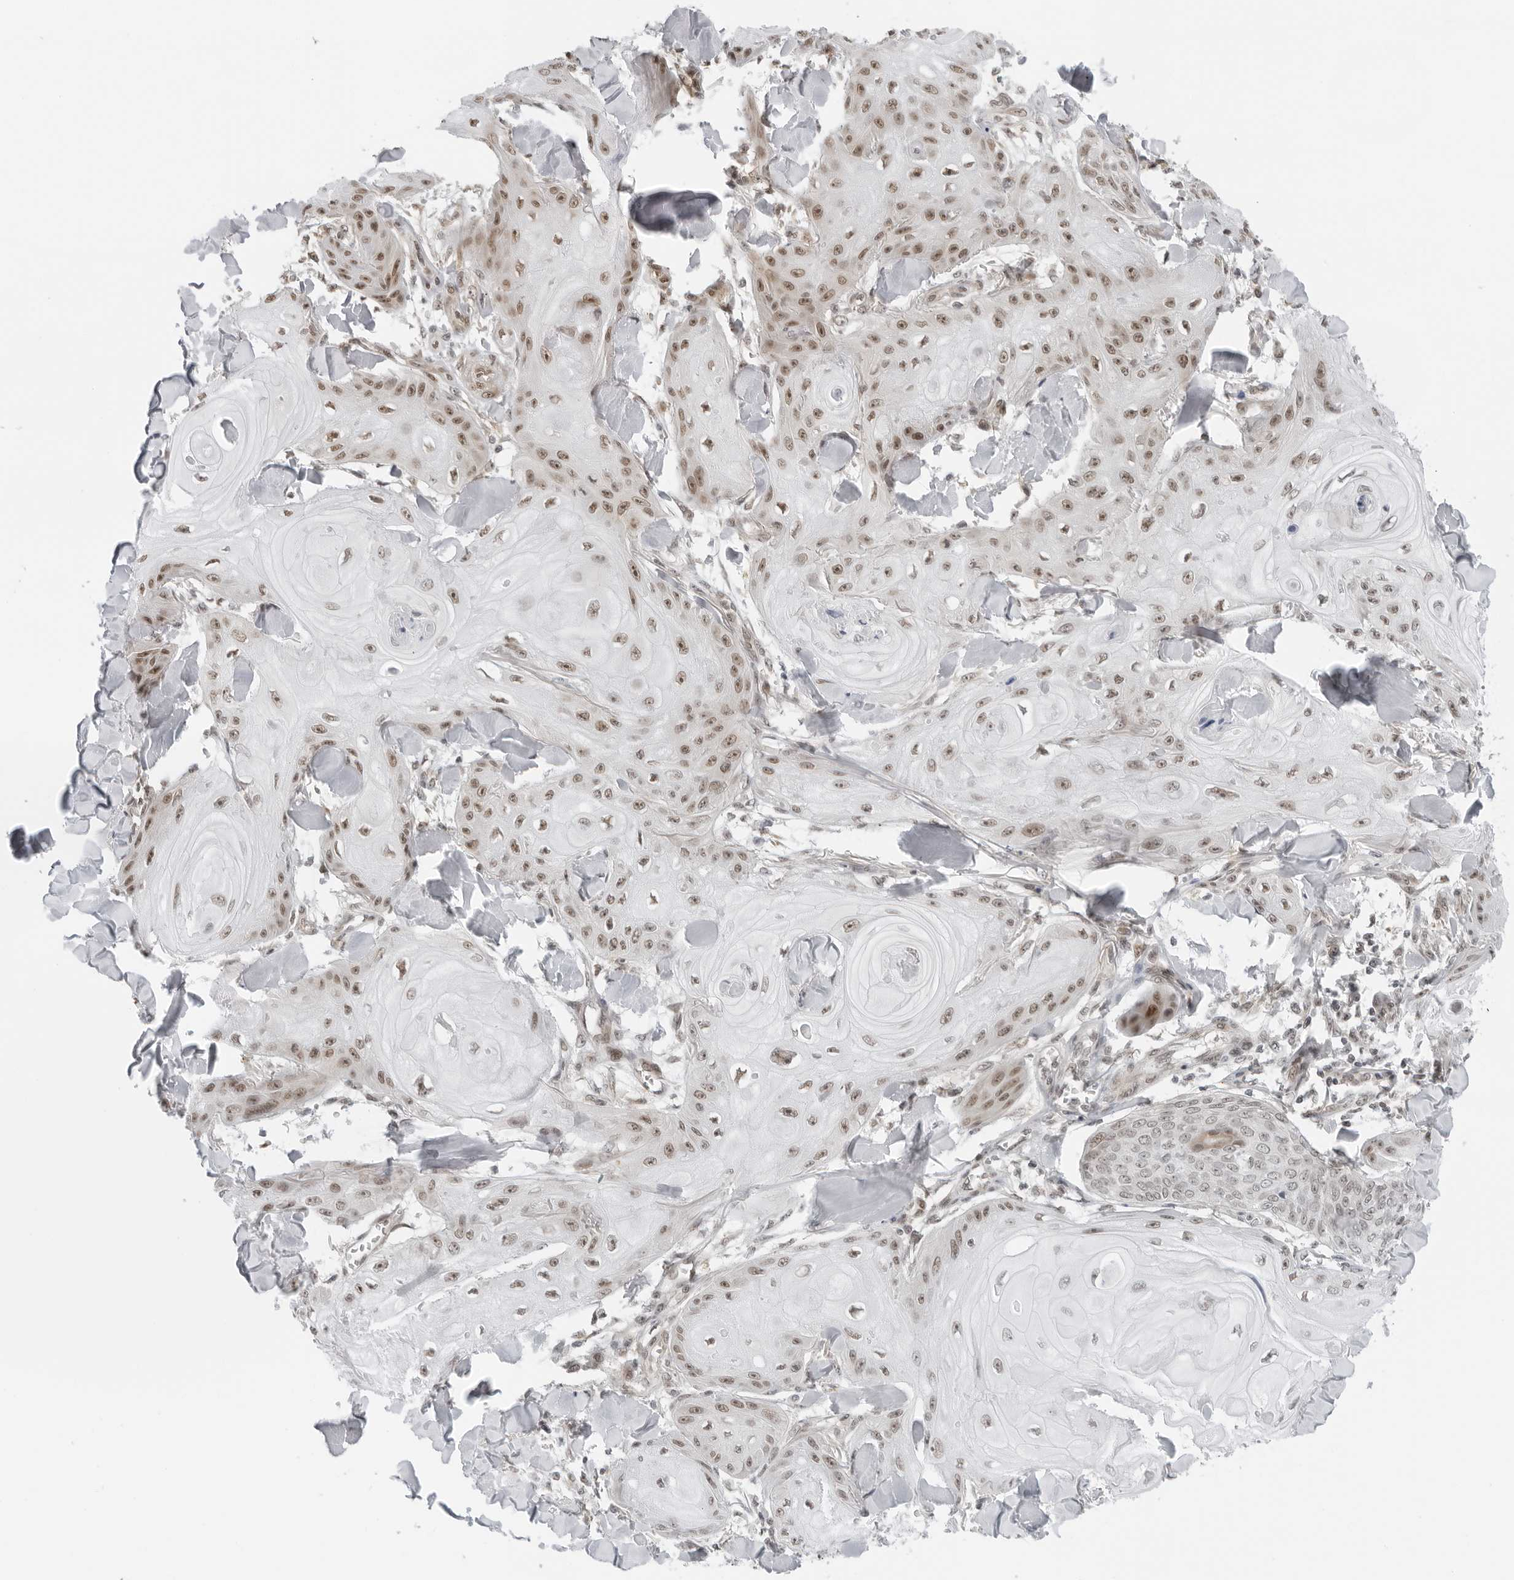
{"staining": {"intensity": "moderate", "quantity": ">75%", "location": "nuclear"}, "tissue": "skin cancer", "cell_type": "Tumor cells", "image_type": "cancer", "snomed": [{"axis": "morphology", "description": "Squamous cell carcinoma, NOS"}, {"axis": "topography", "description": "Skin"}], "caption": "Protein positivity by immunohistochemistry exhibits moderate nuclear expression in about >75% of tumor cells in squamous cell carcinoma (skin).", "gene": "TOX4", "patient": {"sex": "male", "age": 74}}